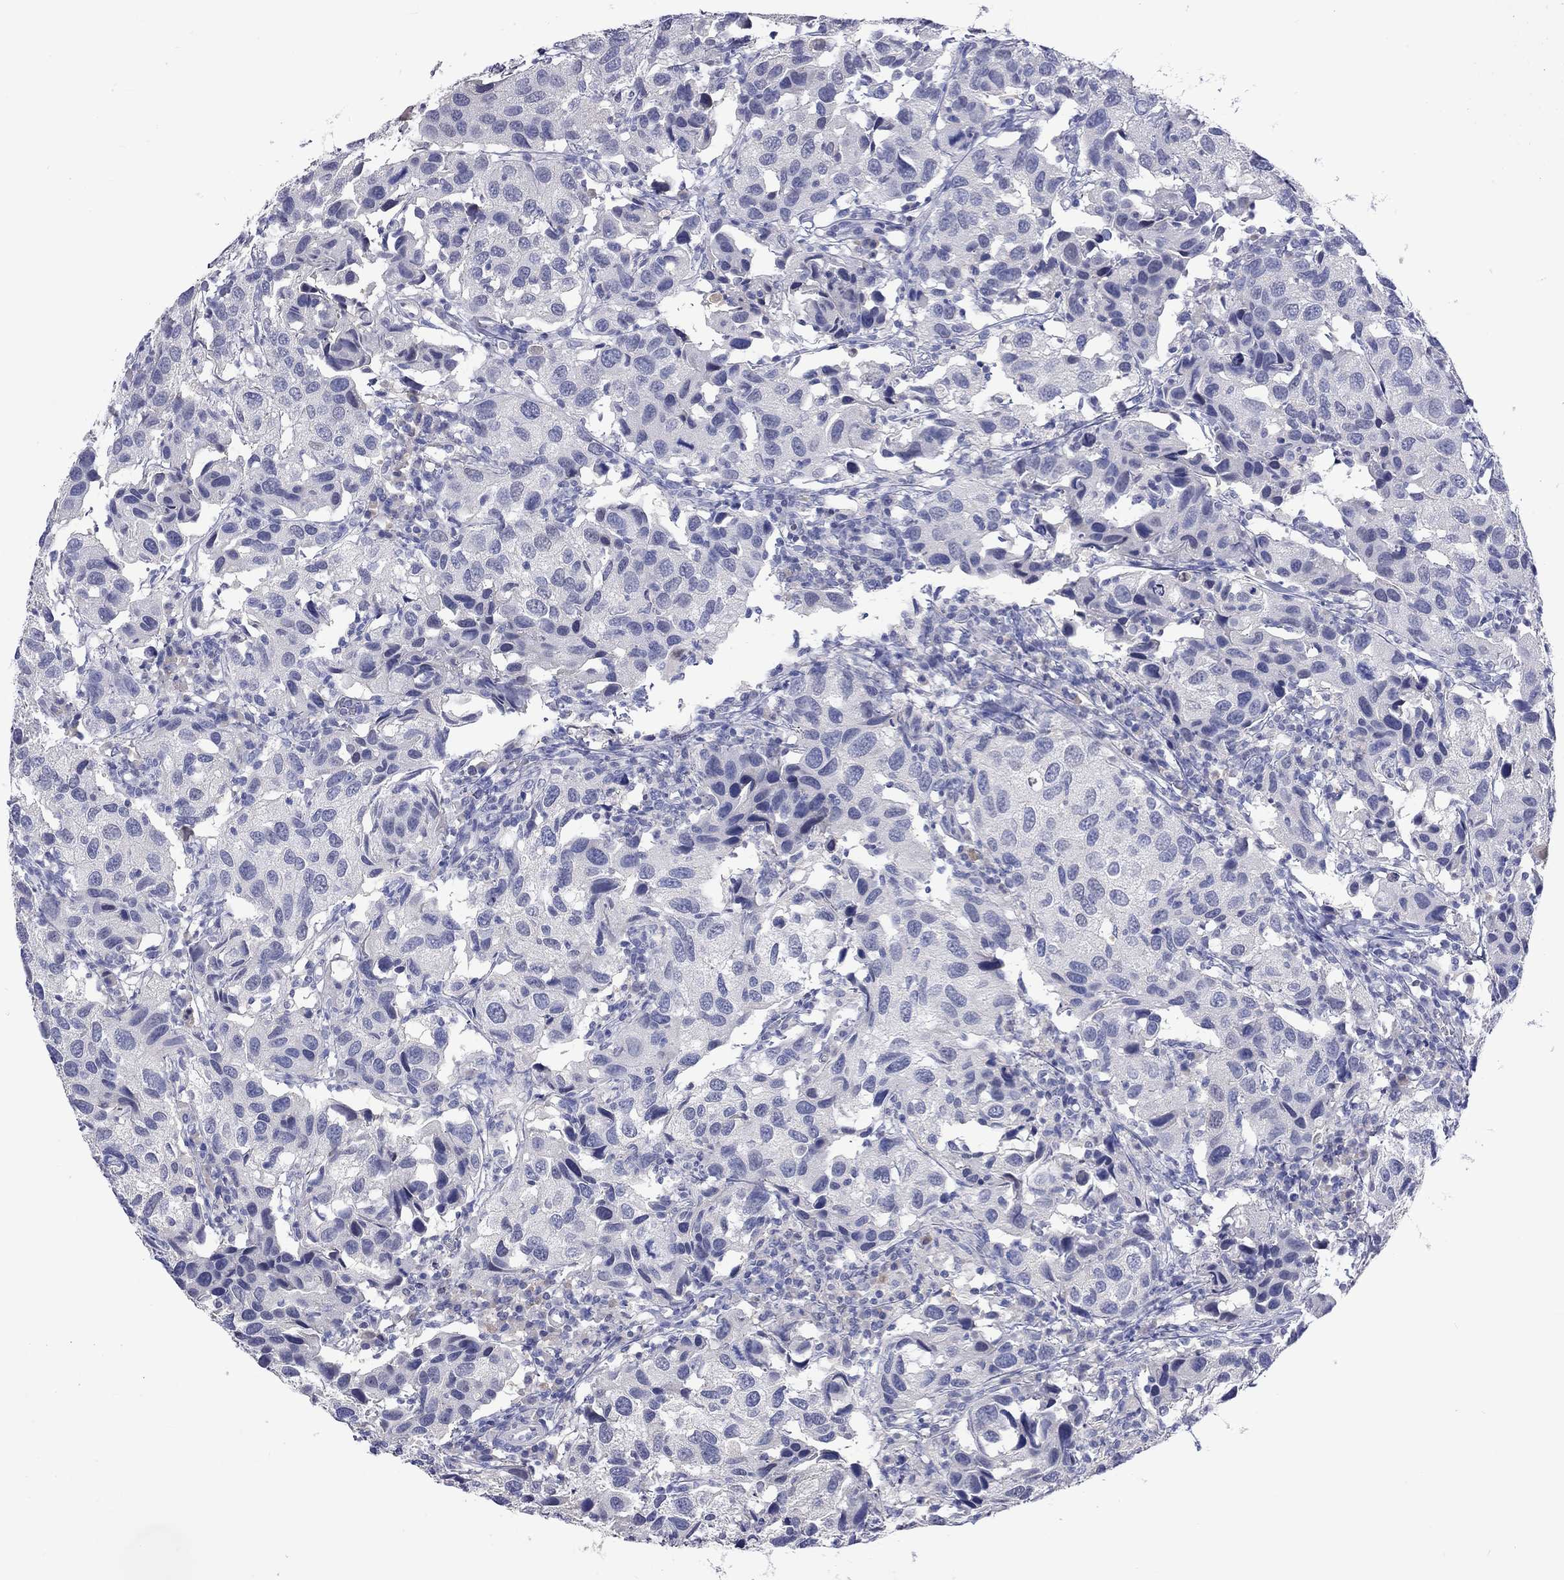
{"staining": {"intensity": "negative", "quantity": "none", "location": "none"}, "tissue": "urothelial cancer", "cell_type": "Tumor cells", "image_type": "cancer", "snomed": [{"axis": "morphology", "description": "Urothelial carcinoma, High grade"}, {"axis": "topography", "description": "Urinary bladder"}], "caption": "DAB (3,3'-diaminobenzidine) immunohistochemical staining of human urothelial cancer reveals no significant positivity in tumor cells.", "gene": "LRFN4", "patient": {"sex": "male", "age": 79}}